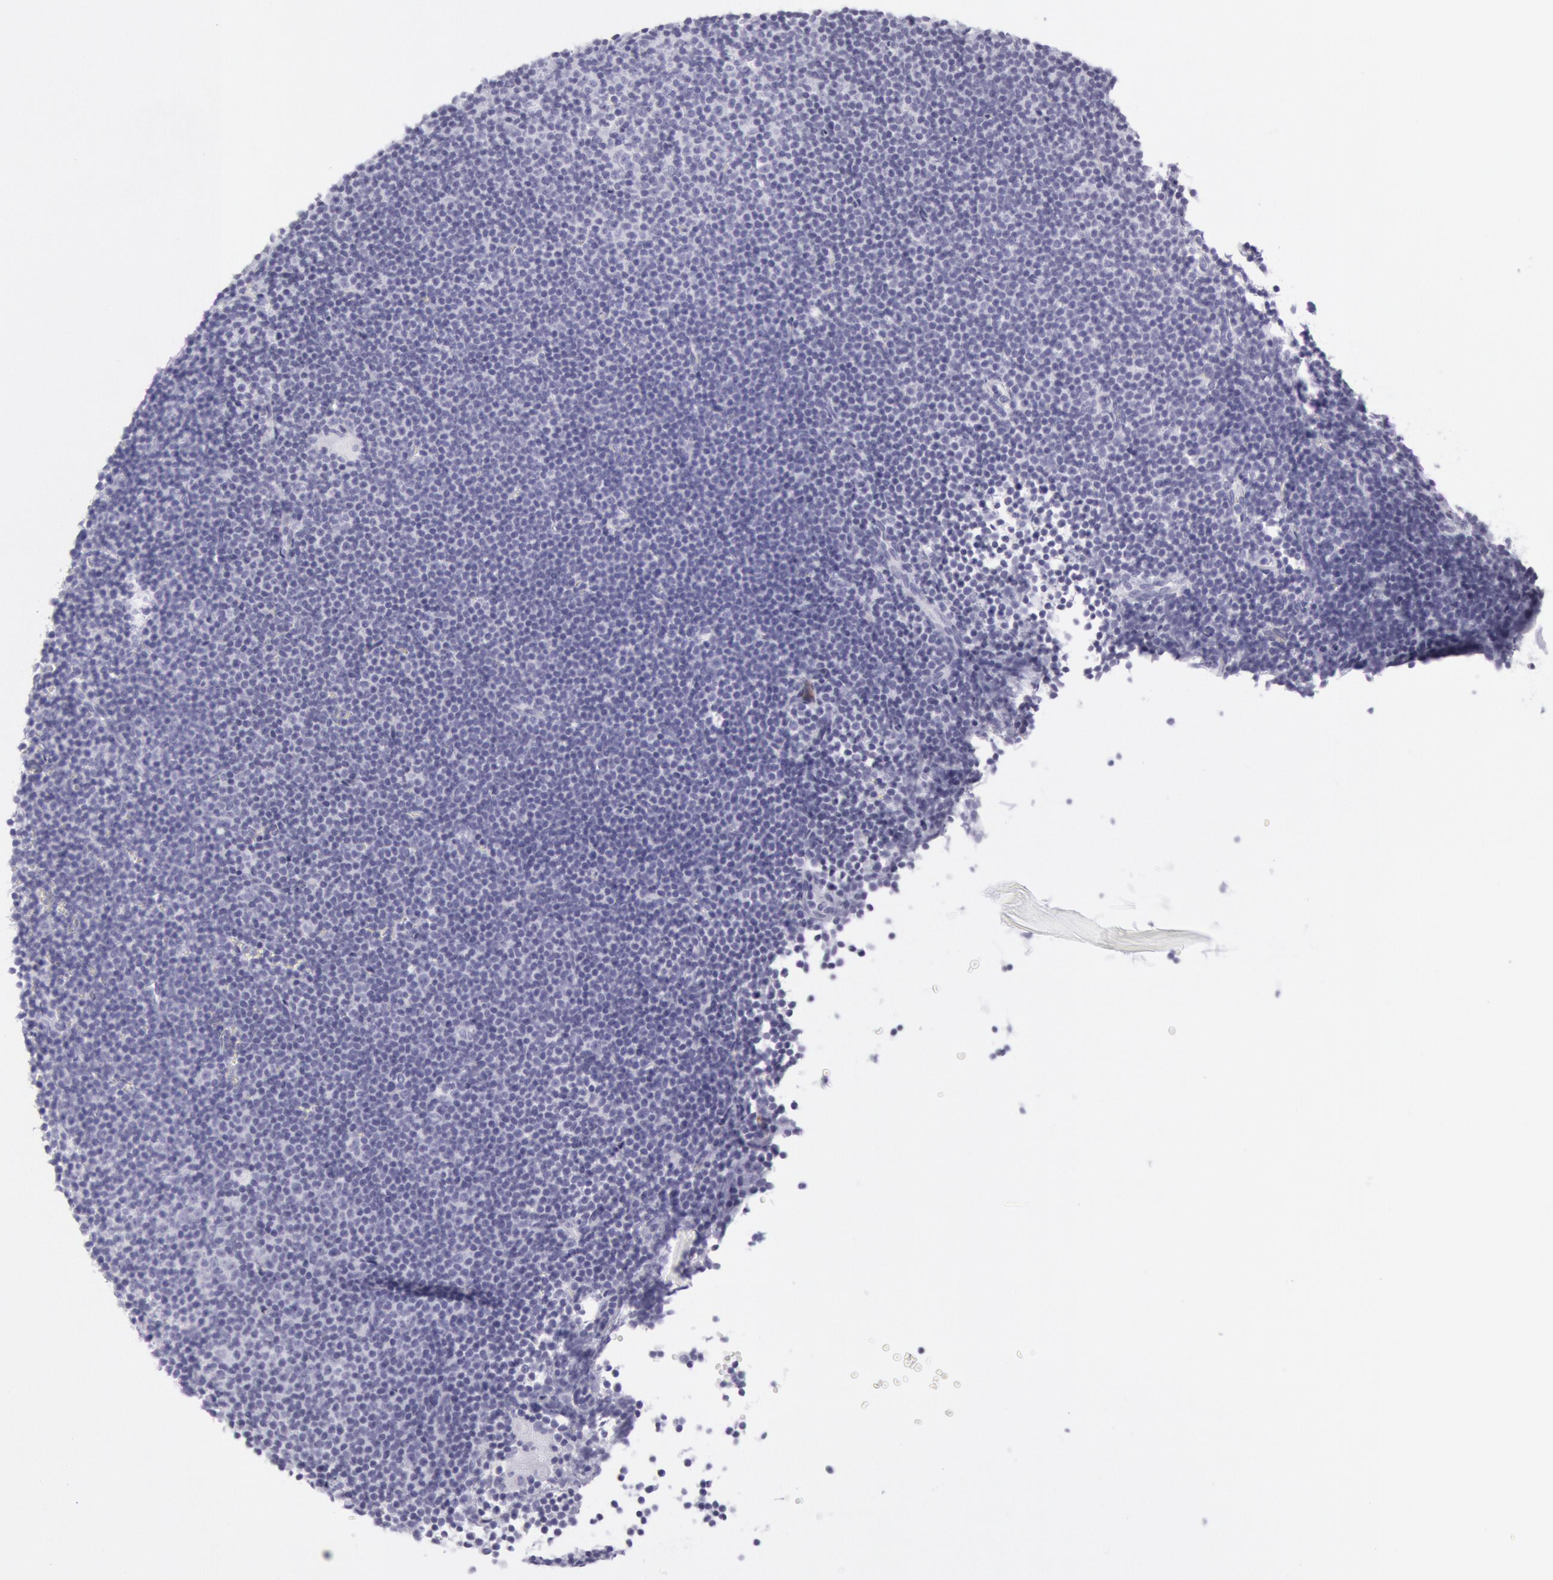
{"staining": {"intensity": "negative", "quantity": "none", "location": "none"}, "tissue": "lymphoma", "cell_type": "Tumor cells", "image_type": "cancer", "snomed": [{"axis": "morphology", "description": "Malignant lymphoma, non-Hodgkin's type, Low grade"}, {"axis": "topography", "description": "Lymph node"}], "caption": "Immunohistochemical staining of malignant lymphoma, non-Hodgkin's type (low-grade) reveals no significant positivity in tumor cells. (DAB (3,3'-diaminobenzidine) immunohistochemistry, high magnification).", "gene": "CDH13", "patient": {"sex": "female", "age": 69}}